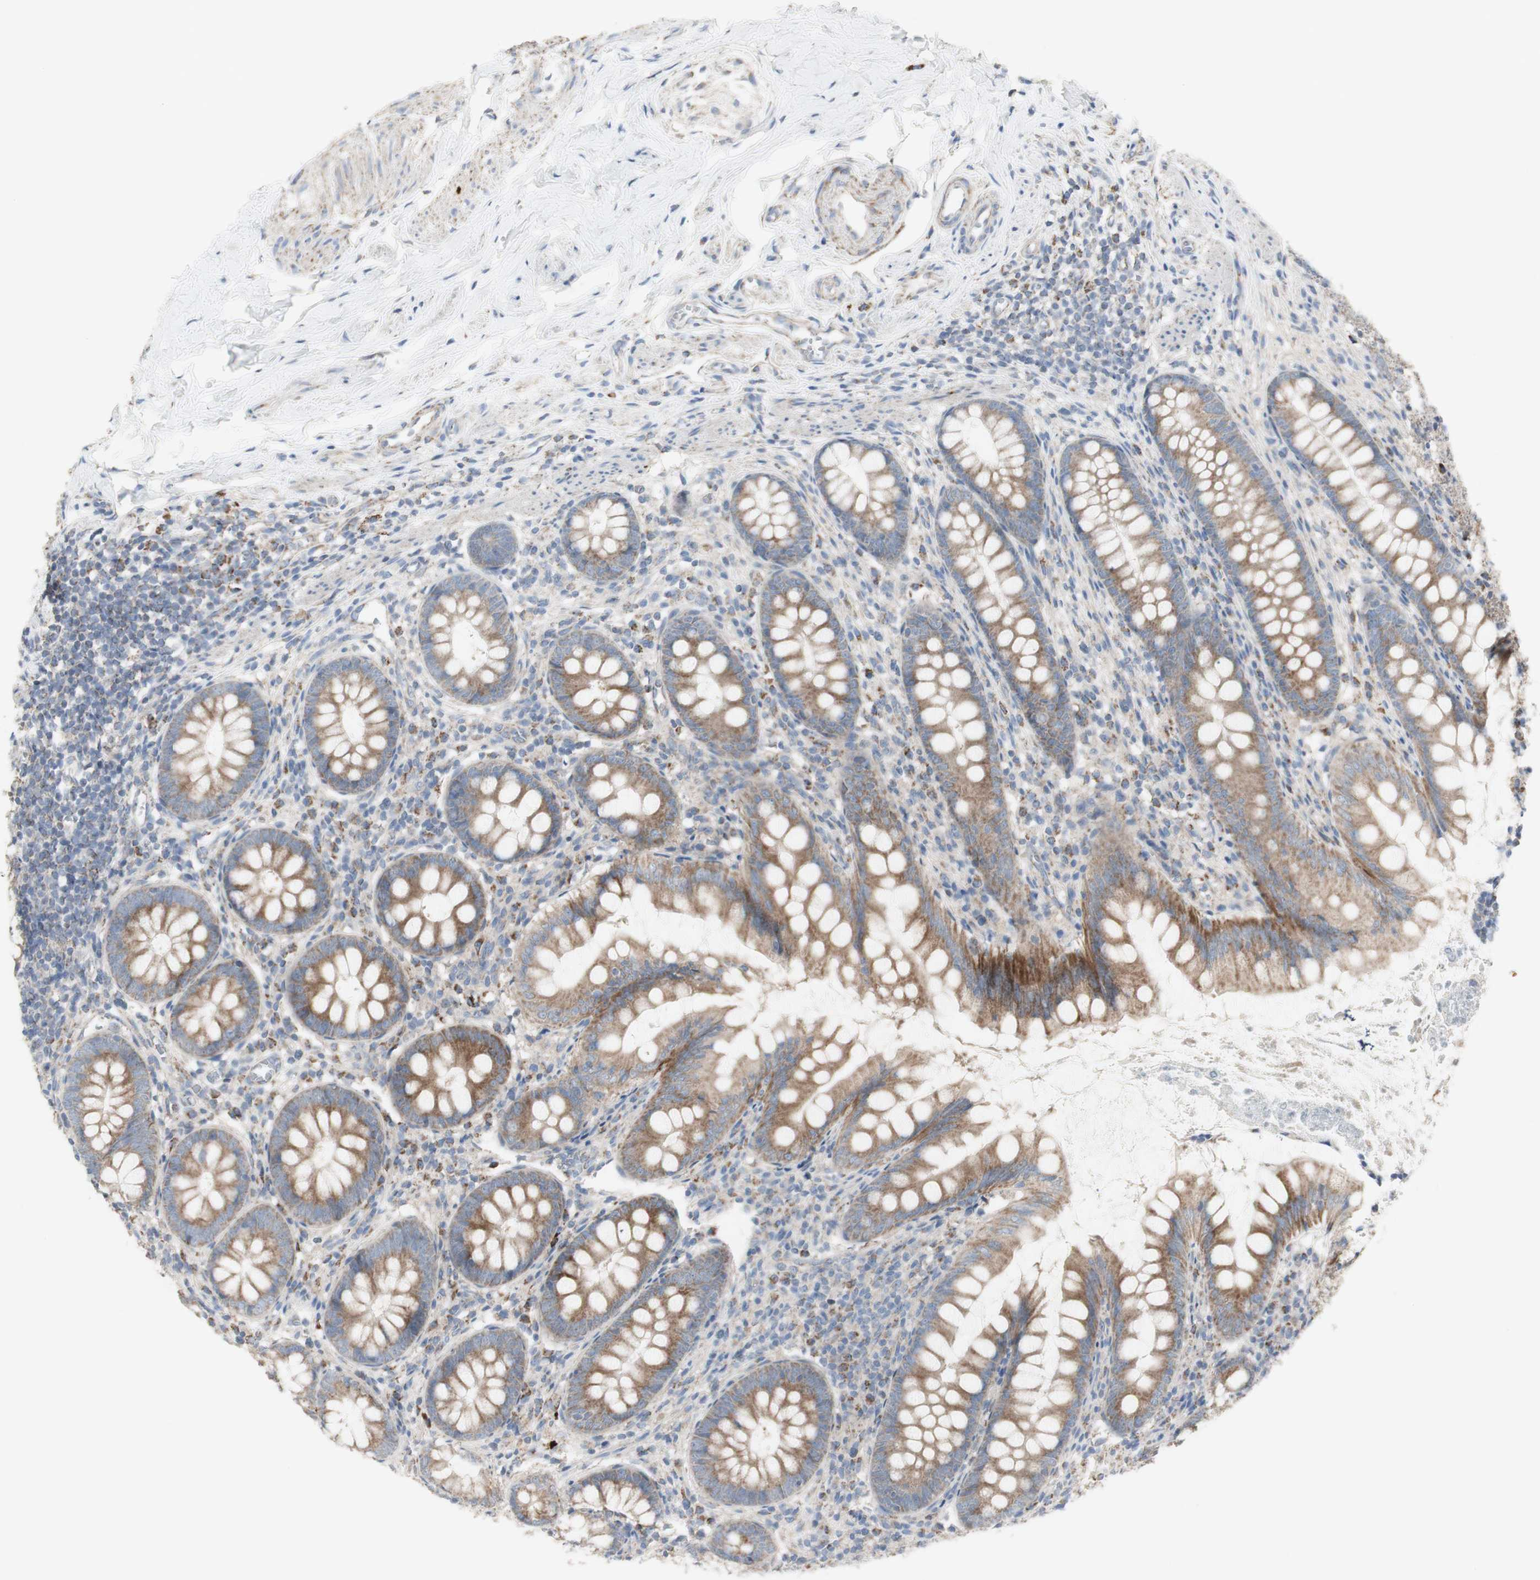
{"staining": {"intensity": "moderate", "quantity": ">75%", "location": "cytoplasmic/membranous"}, "tissue": "appendix", "cell_type": "Glandular cells", "image_type": "normal", "snomed": [{"axis": "morphology", "description": "Normal tissue, NOS"}, {"axis": "topography", "description": "Appendix"}], "caption": "Appendix stained with IHC reveals moderate cytoplasmic/membranous expression in about >75% of glandular cells. The protein is shown in brown color, while the nuclei are stained blue.", "gene": "C3orf52", "patient": {"sex": "female", "age": 77}}